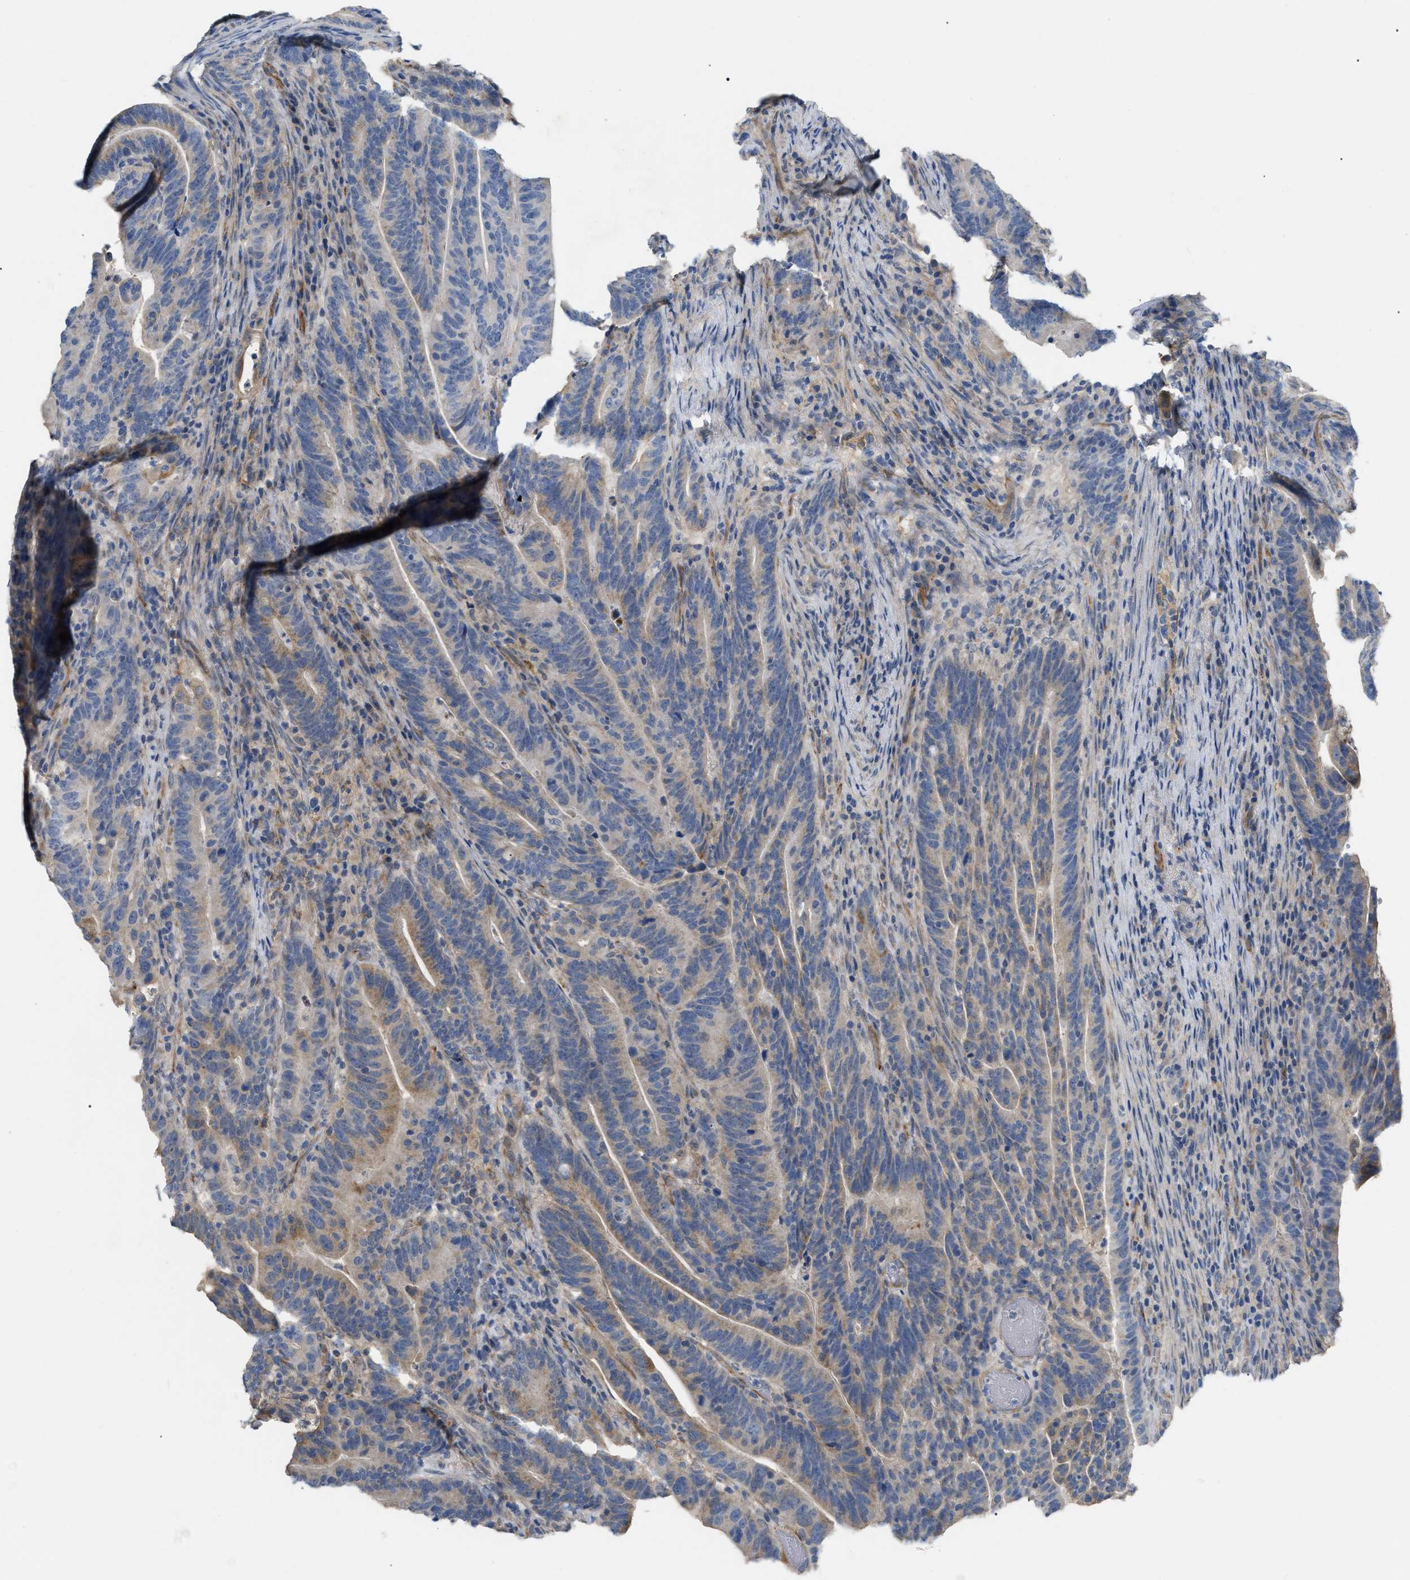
{"staining": {"intensity": "moderate", "quantity": "<25%", "location": "cytoplasmic/membranous"}, "tissue": "colorectal cancer", "cell_type": "Tumor cells", "image_type": "cancer", "snomed": [{"axis": "morphology", "description": "Adenocarcinoma, NOS"}, {"axis": "topography", "description": "Colon"}], "caption": "The image shows immunohistochemical staining of colorectal cancer (adenocarcinoma). There is moderate cytoplasmic/membranous expression is identified in about <25% of tumor cells.", "gene": "DHX58", "patient": {"sex": "female", "age": 66}}